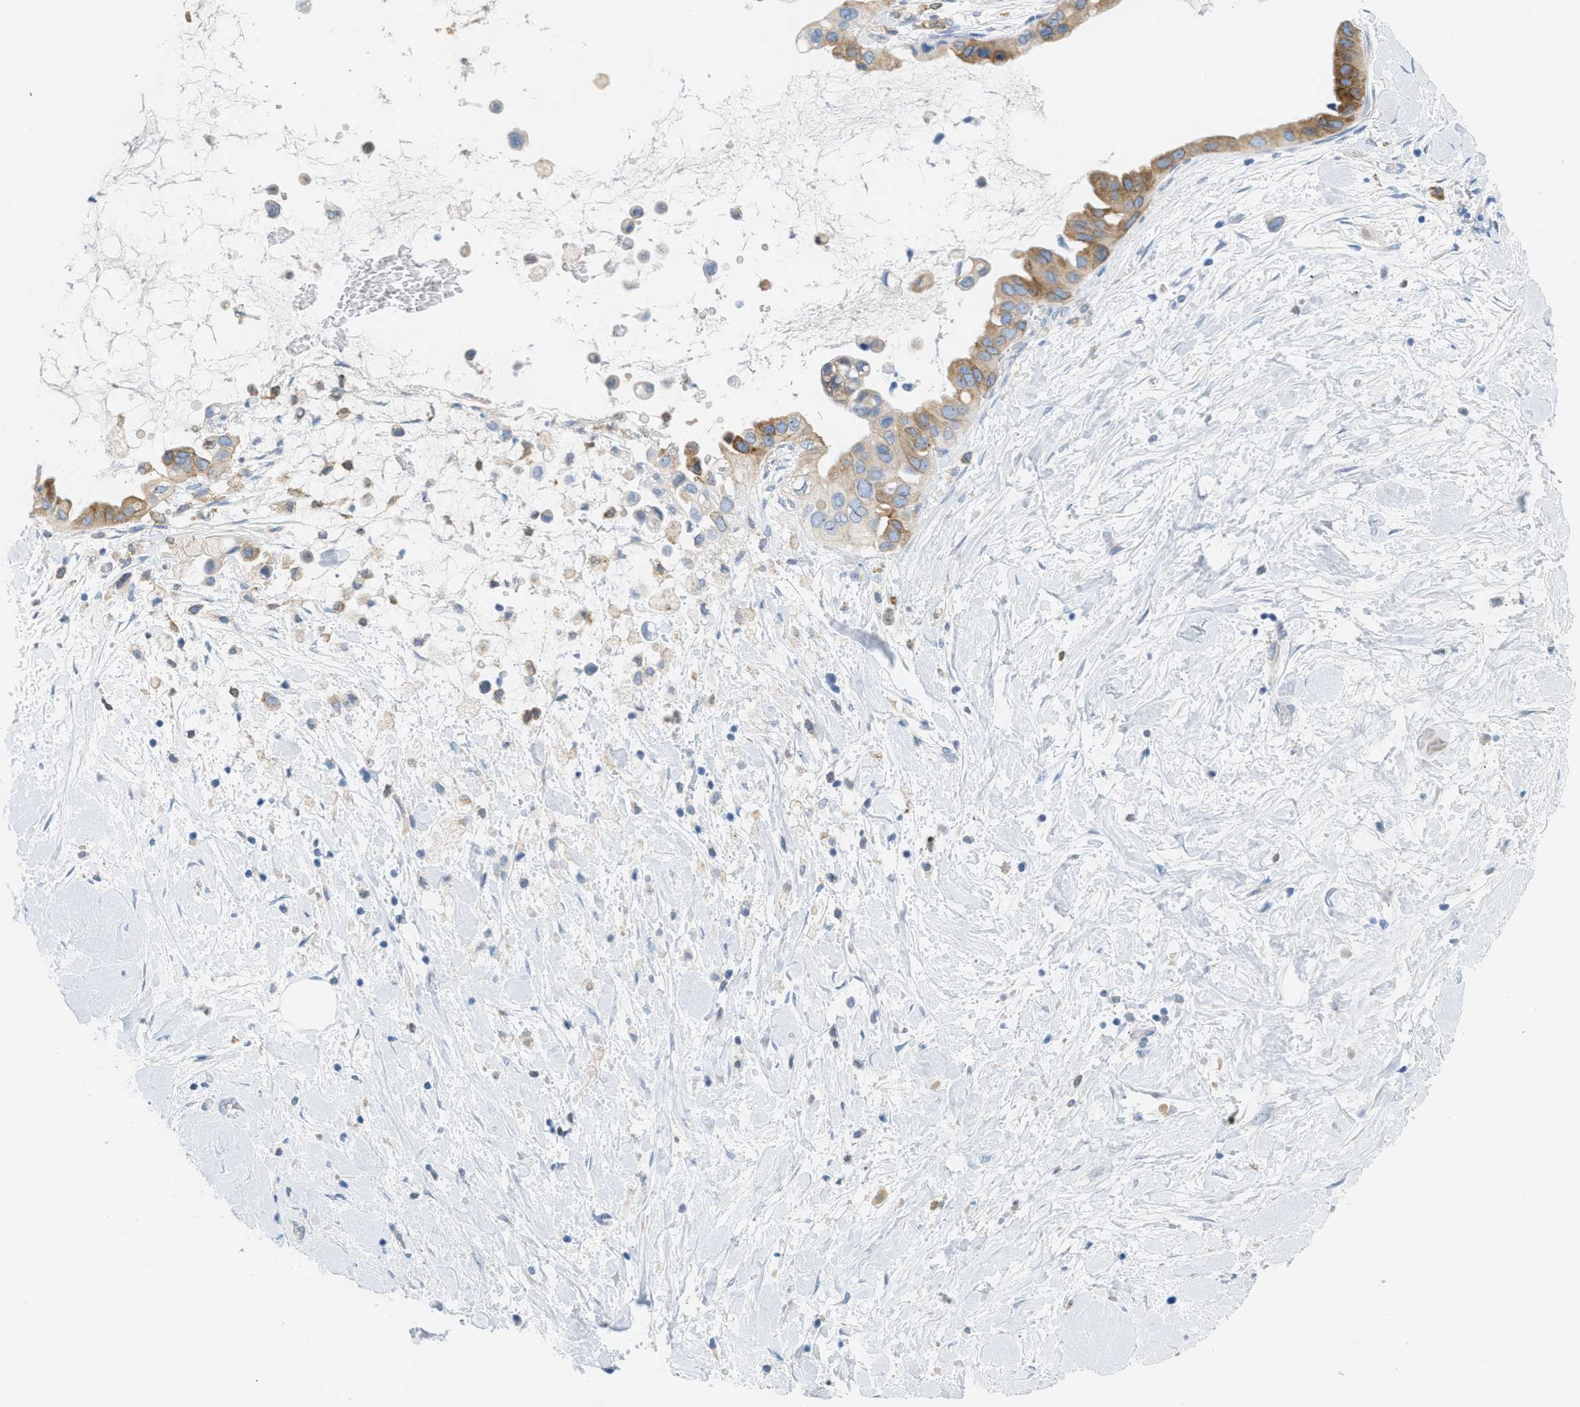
{"staining": {"intensity": "moderate", "quantity": ">75%", "location": "cytoplasmic/membranous"}, "tissue": "pancreatic cancer", "cell_type": "Tumor cells", "image_type": "cancer", "snomed": [{"axis": "morphology", "description": "Adenocarcinoma, NOS"}, {"axis": "topography", "description": "Pancreas"}], "caption": "Human pancreatic cancer stained with a brown dye shows moderate cytoplasmic/membranous positive staining in about >75% of tumor cells.", "gene": "TEX264", "patient": {"sex": "male", "age": 55}}